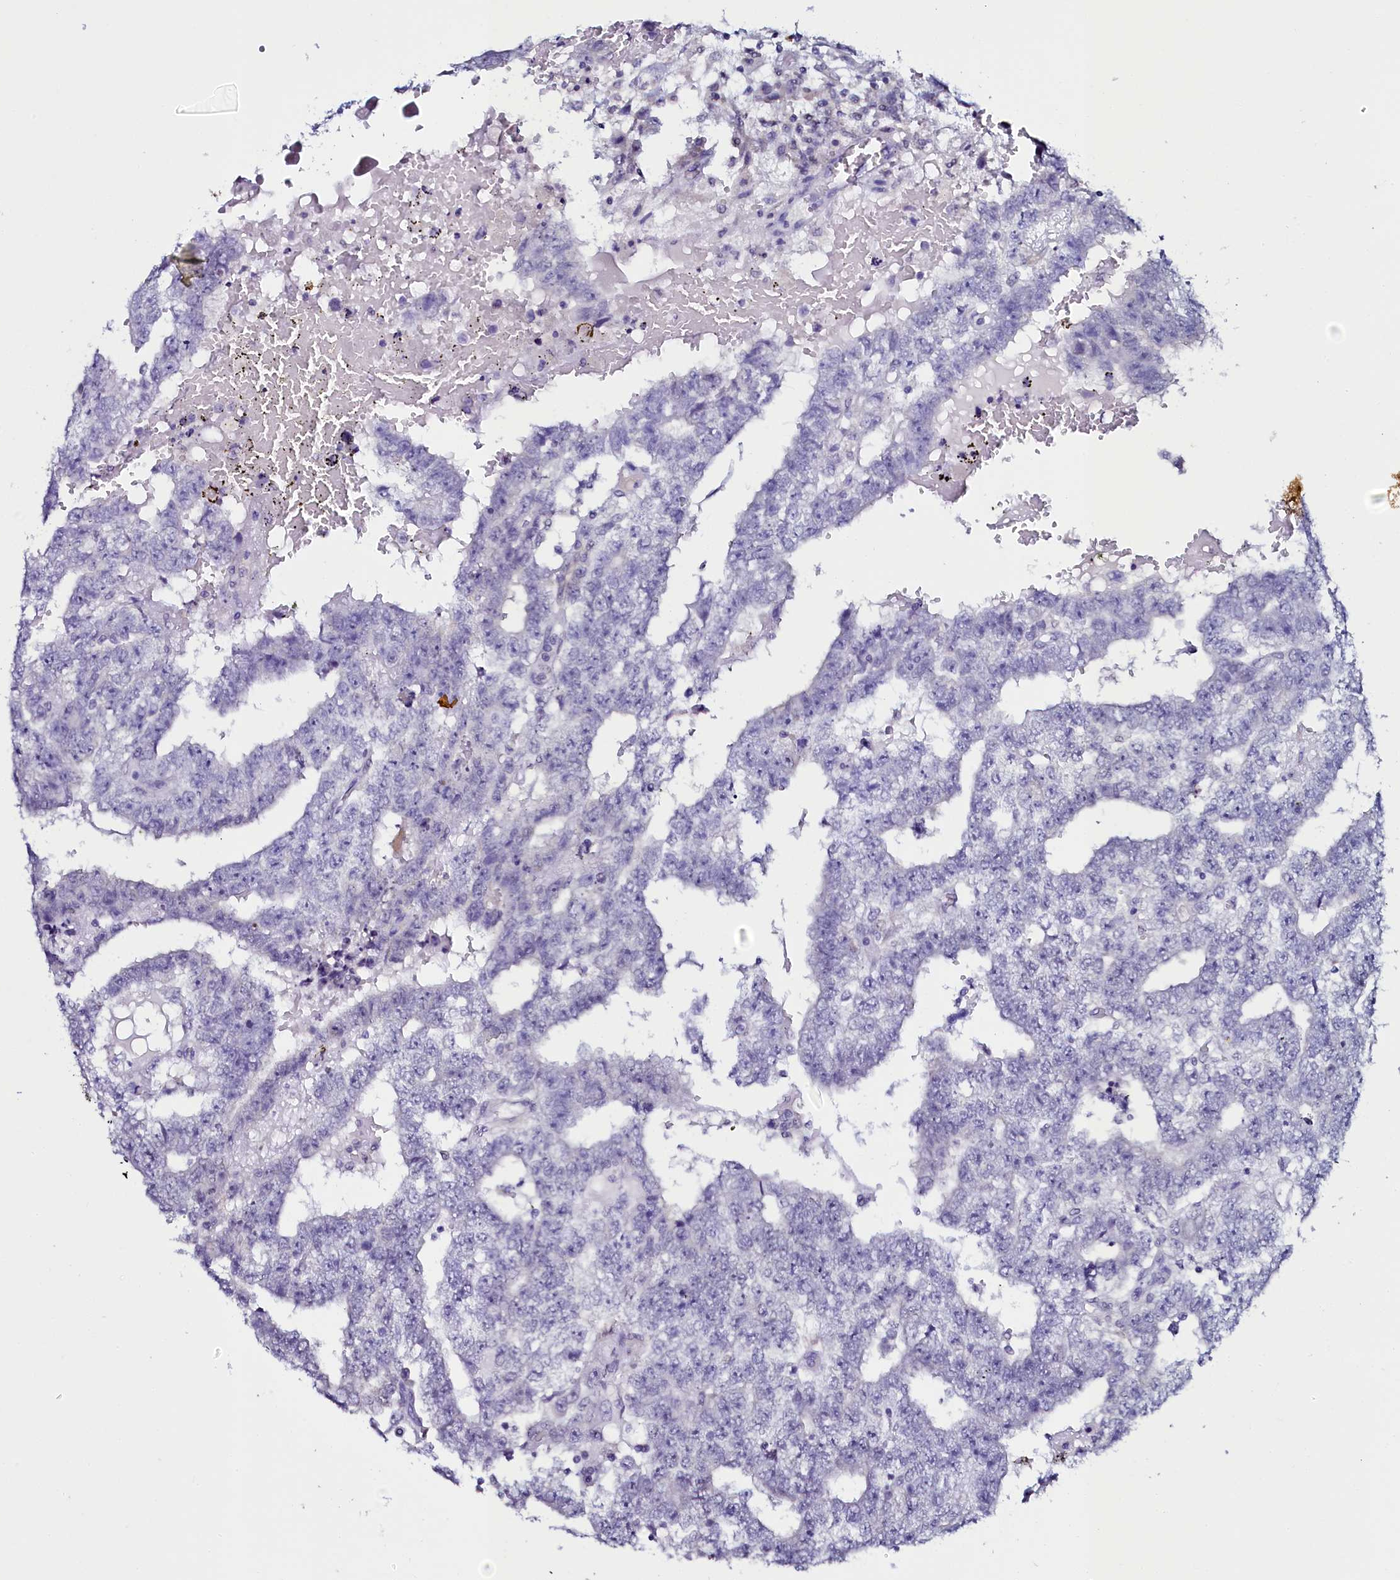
{"staining": {"intensity": "negative", "quantity": "none", "location": "none"}, "tissue": "testis cancer", "cell_type": "Tumor cells", "image_type": "cancer", "snomed": [{"axis": "morphology", "description": "Carcinoma, Embryonal, NOS"}, {"axis": "topography", "description": "Testis"}], "caption": "Protein analysis of testis cancer reveals no significant staining in tumor cells. The staining was performed using DAB (3,3'-diaminobenzidine) to visualize the protein expression in brown, while the nuclei were stained in blue with hematoxylin (Magnification: 20x).", "gene": "SORD", "patient": {"sex": "male", "age": 25}}